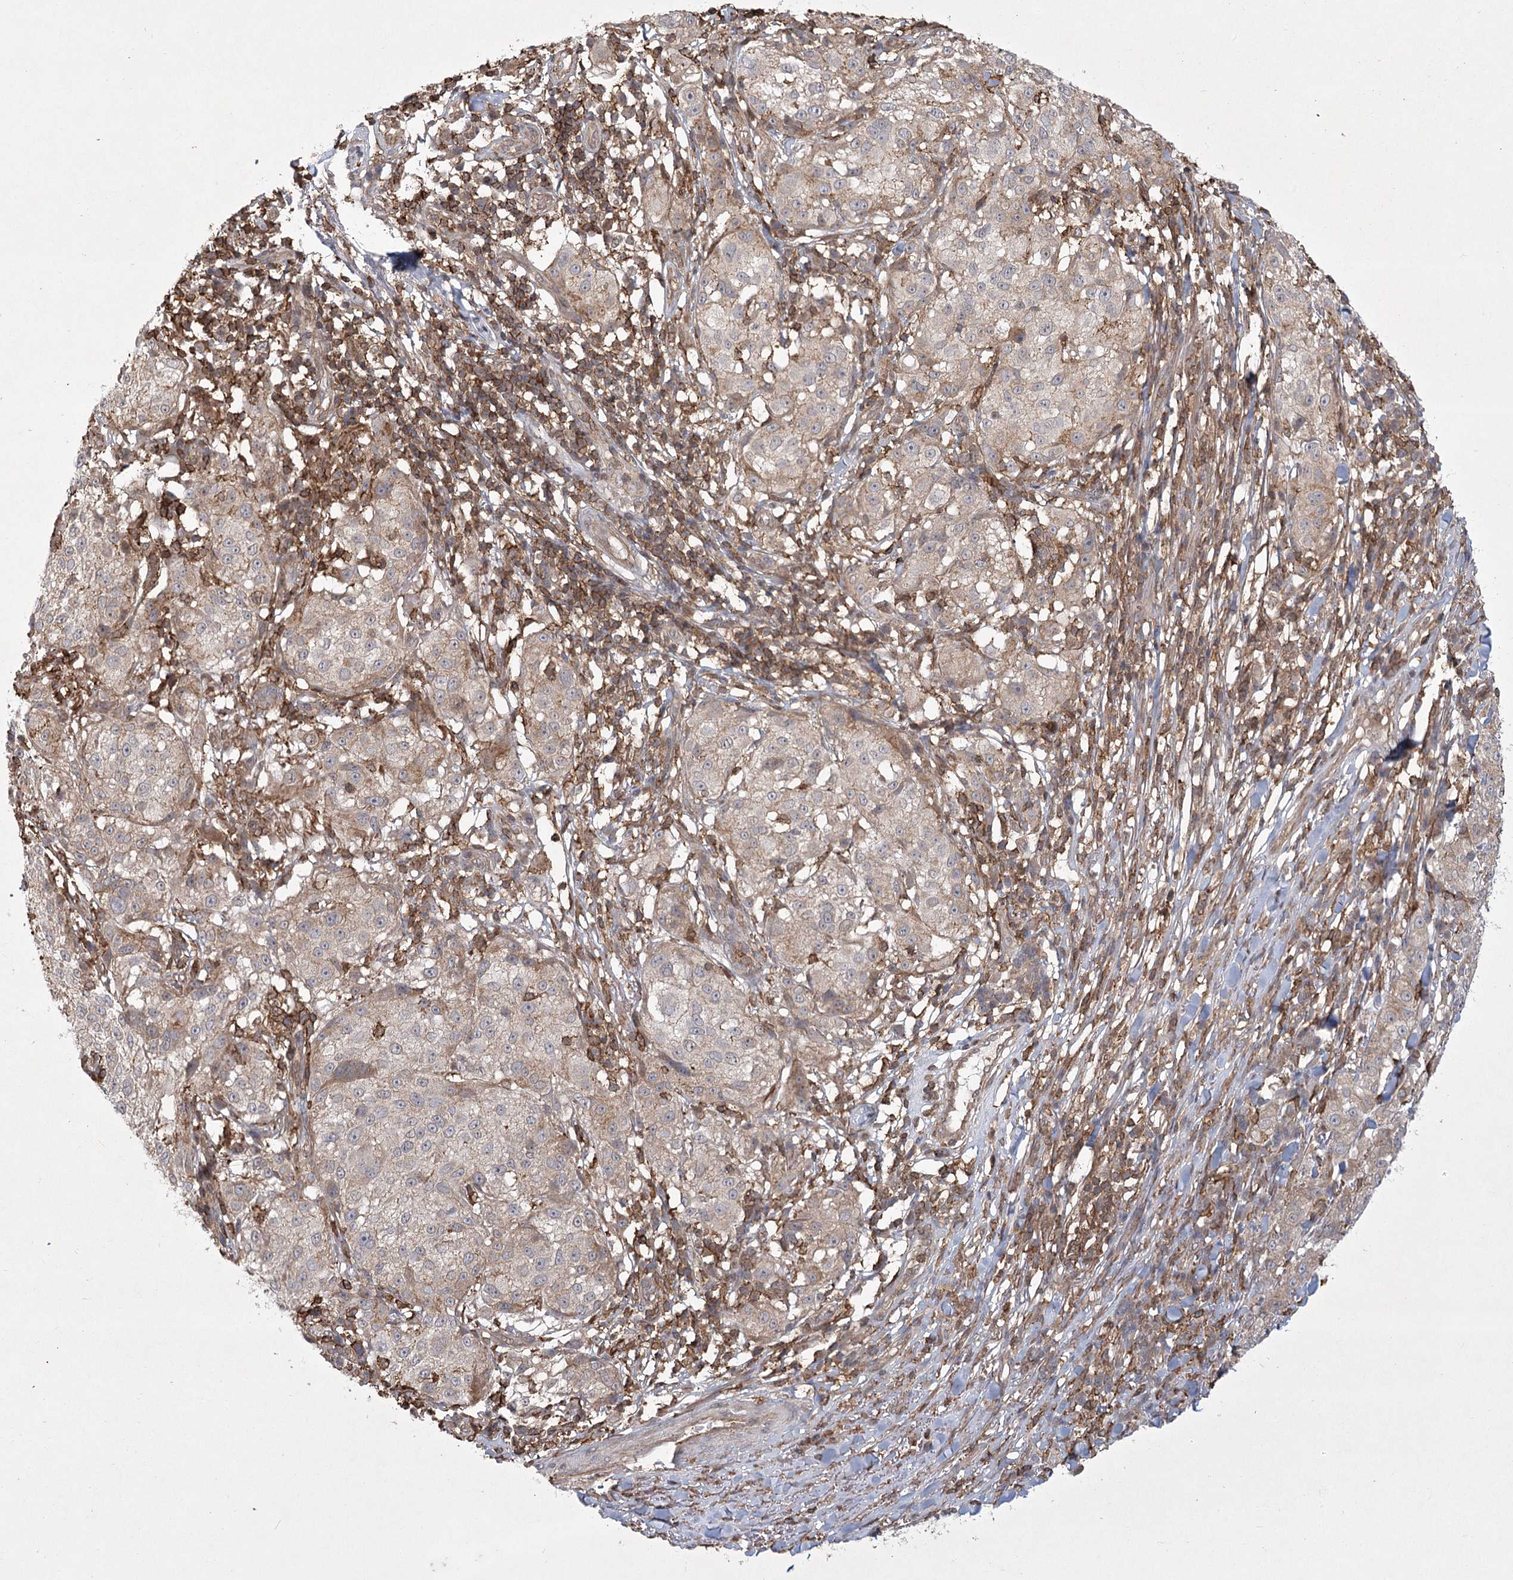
{"staining": {"intensity": "weak", "quantity": "<25%", "location": "cytoplasmic/membranous"}, "tissue": "melanoma", "cell_type": "Tumor cells", "image_type": "cancer", "snomed": [{"axis": "morphology", "description": "Necrosis, NOS"}, {"axis": "morphology", "description": "Malignant melanoma, NOS"}, {"axis": "topography", "description": "Skin"}], "caption": "This is an immunohistochemistry (IHC) micrograph of human melanoma. There is no positivity in tumor cells.", "gene": "MEPE", "patient": {"sex": "female", "age": 87}}